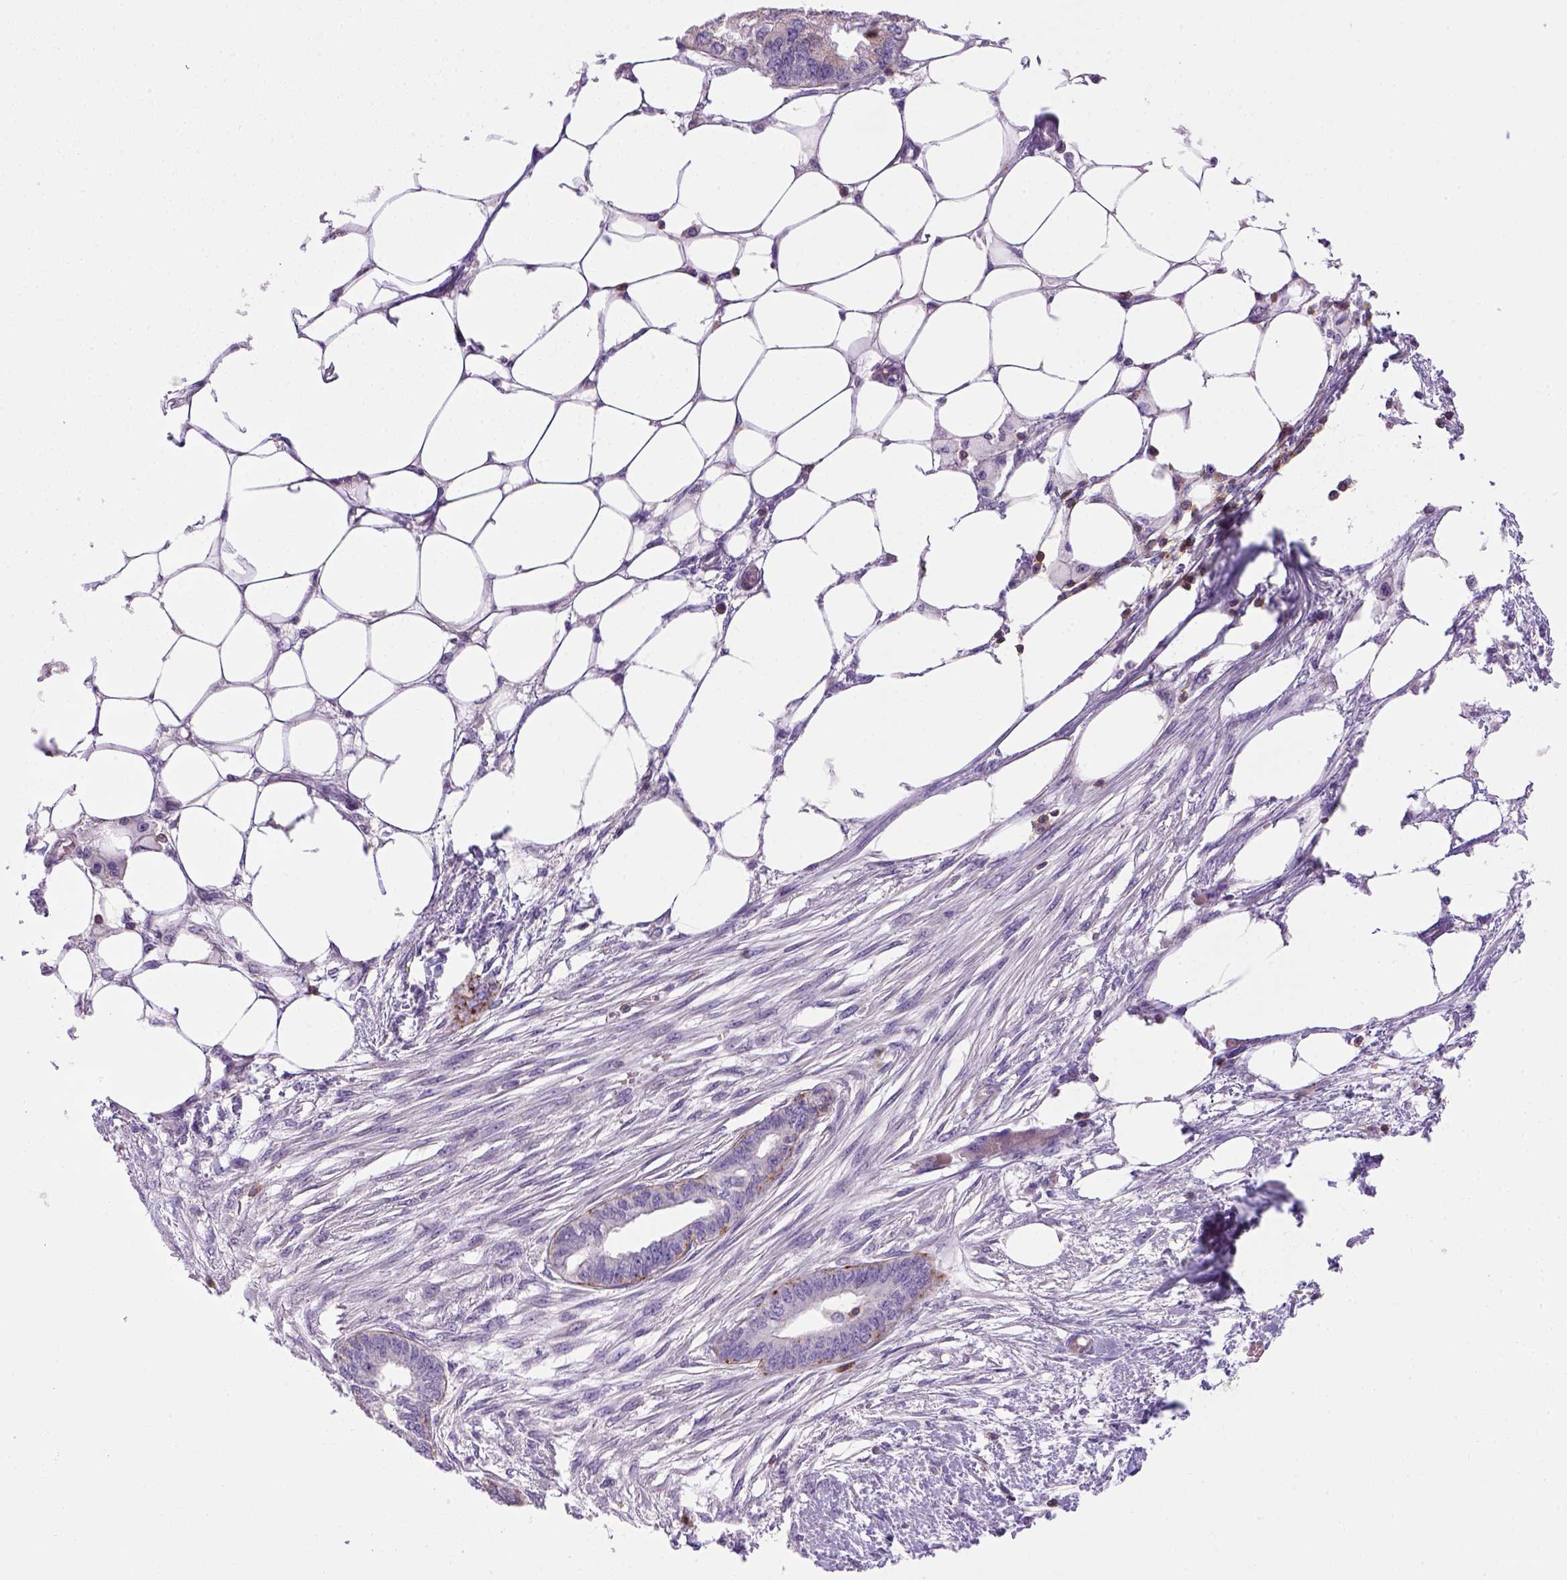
{"staining": {"intensity": "negative", "quantity": "none", "location": "none"}, "tissue": "endometrial cancer", "cell_type": "Tumor cells", "image_type": "cancer", "snomed": [{"axis": "morphology", "description": "Adenocarcinoma, NOS"}, {"axis": "morphology", "description": "Adenocarcinoma, metastatic, NOS"}, {"axis": "topography", "description": "Adipose tissue"}, {"axis": "topography", "description": "Endometrium"}], "caption": "IHC image of neoplastic tissue: adenocarcinoma (endometrial) stained with DAB demonstrates no significant protein expression in tumor cells.", "gene": "CD3E", "patient": {"sex": "female", "age": 67}}